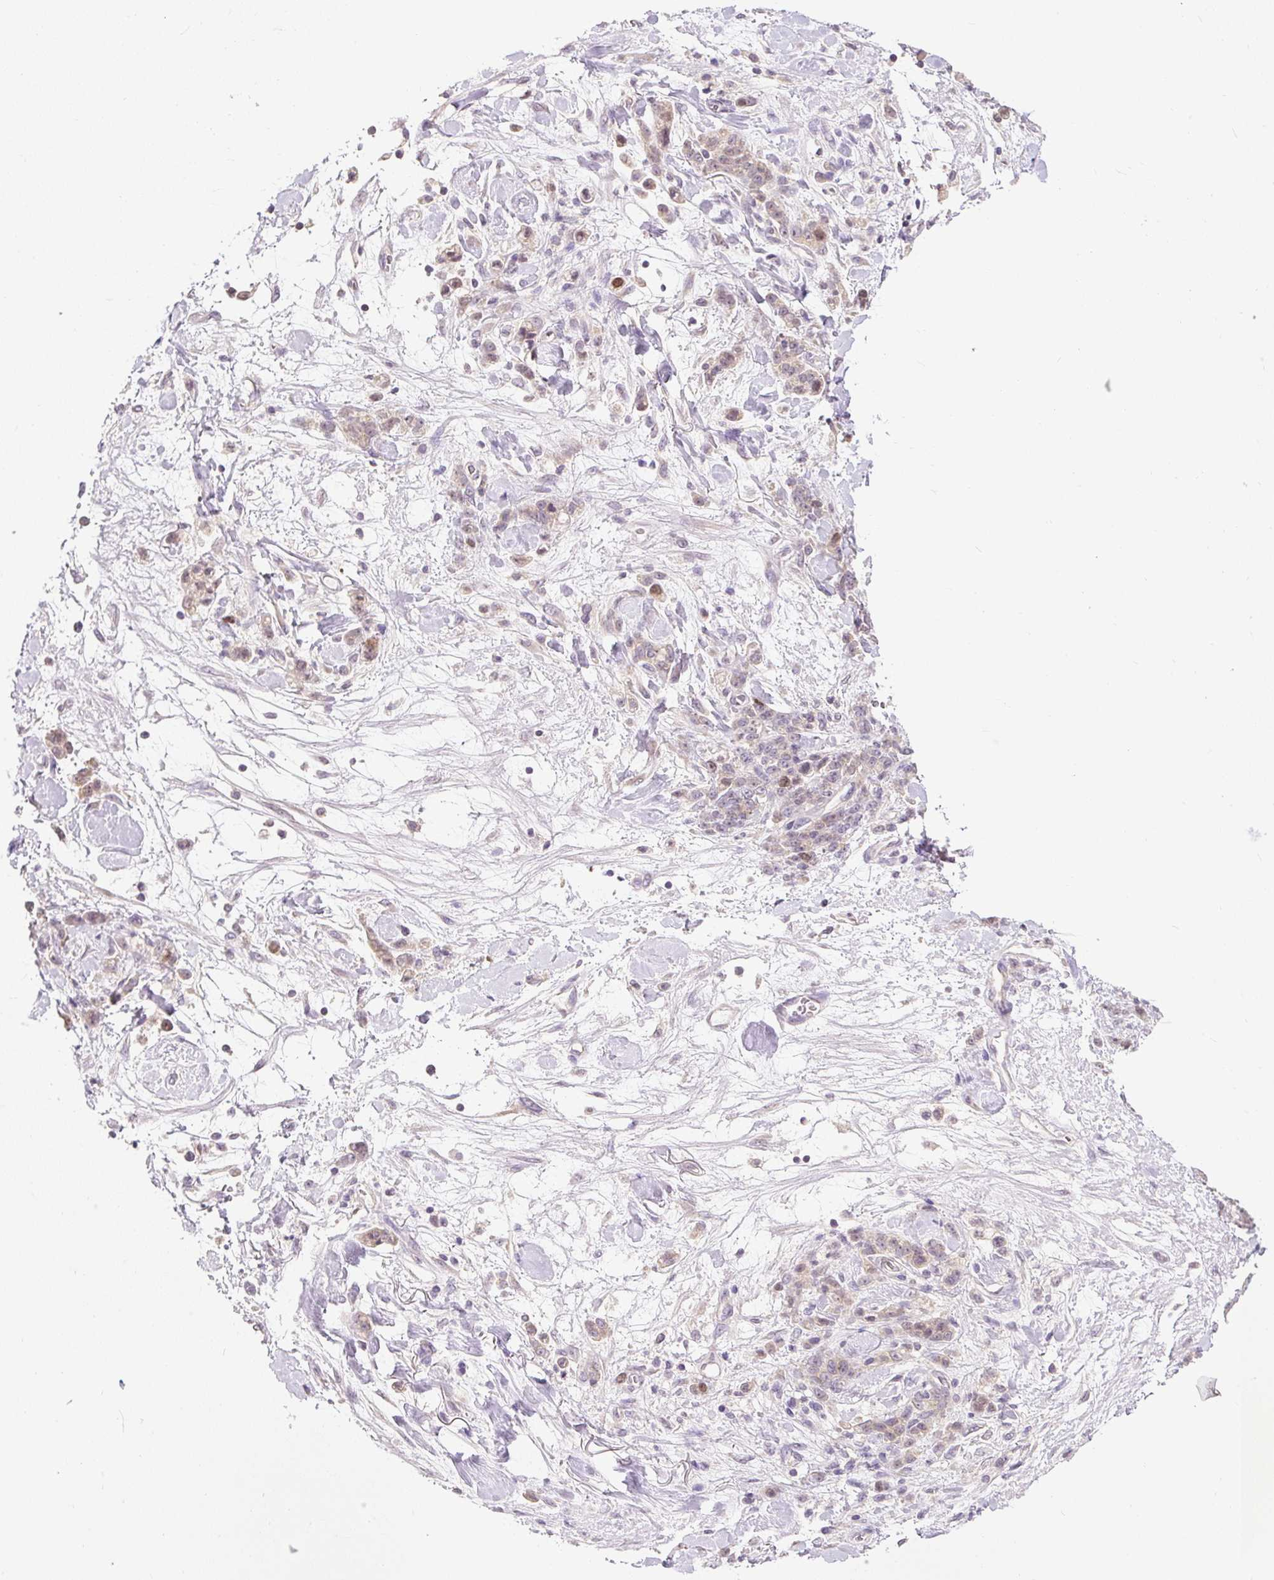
{"staining": {"intensity": "weak", "quantity": "25%-75%", "location": "cytoplasmic/membranous,nuclear"}, "tissue": "stomach cancer", "cell_type": "Tumor cells", "image_type": "cancer", "snomed": [{"axis": "morphology", "description": "Normal tissue, NOS"}, {"axis": "morphology", "description": "Adenocarcinoma, NOS"}, {"axis": "topography", "description": "Stomach"}], "caption": "A low amount of weak cytoplasmic/membranous and nuclear staining is present in about 25%-75% of tumor cells in stomach cancer (adenocarcinoma) tissue. Nuclei are stained in blue.", "gene": "RACGAP1", "patient": {"sex": "male", "age": 82}}